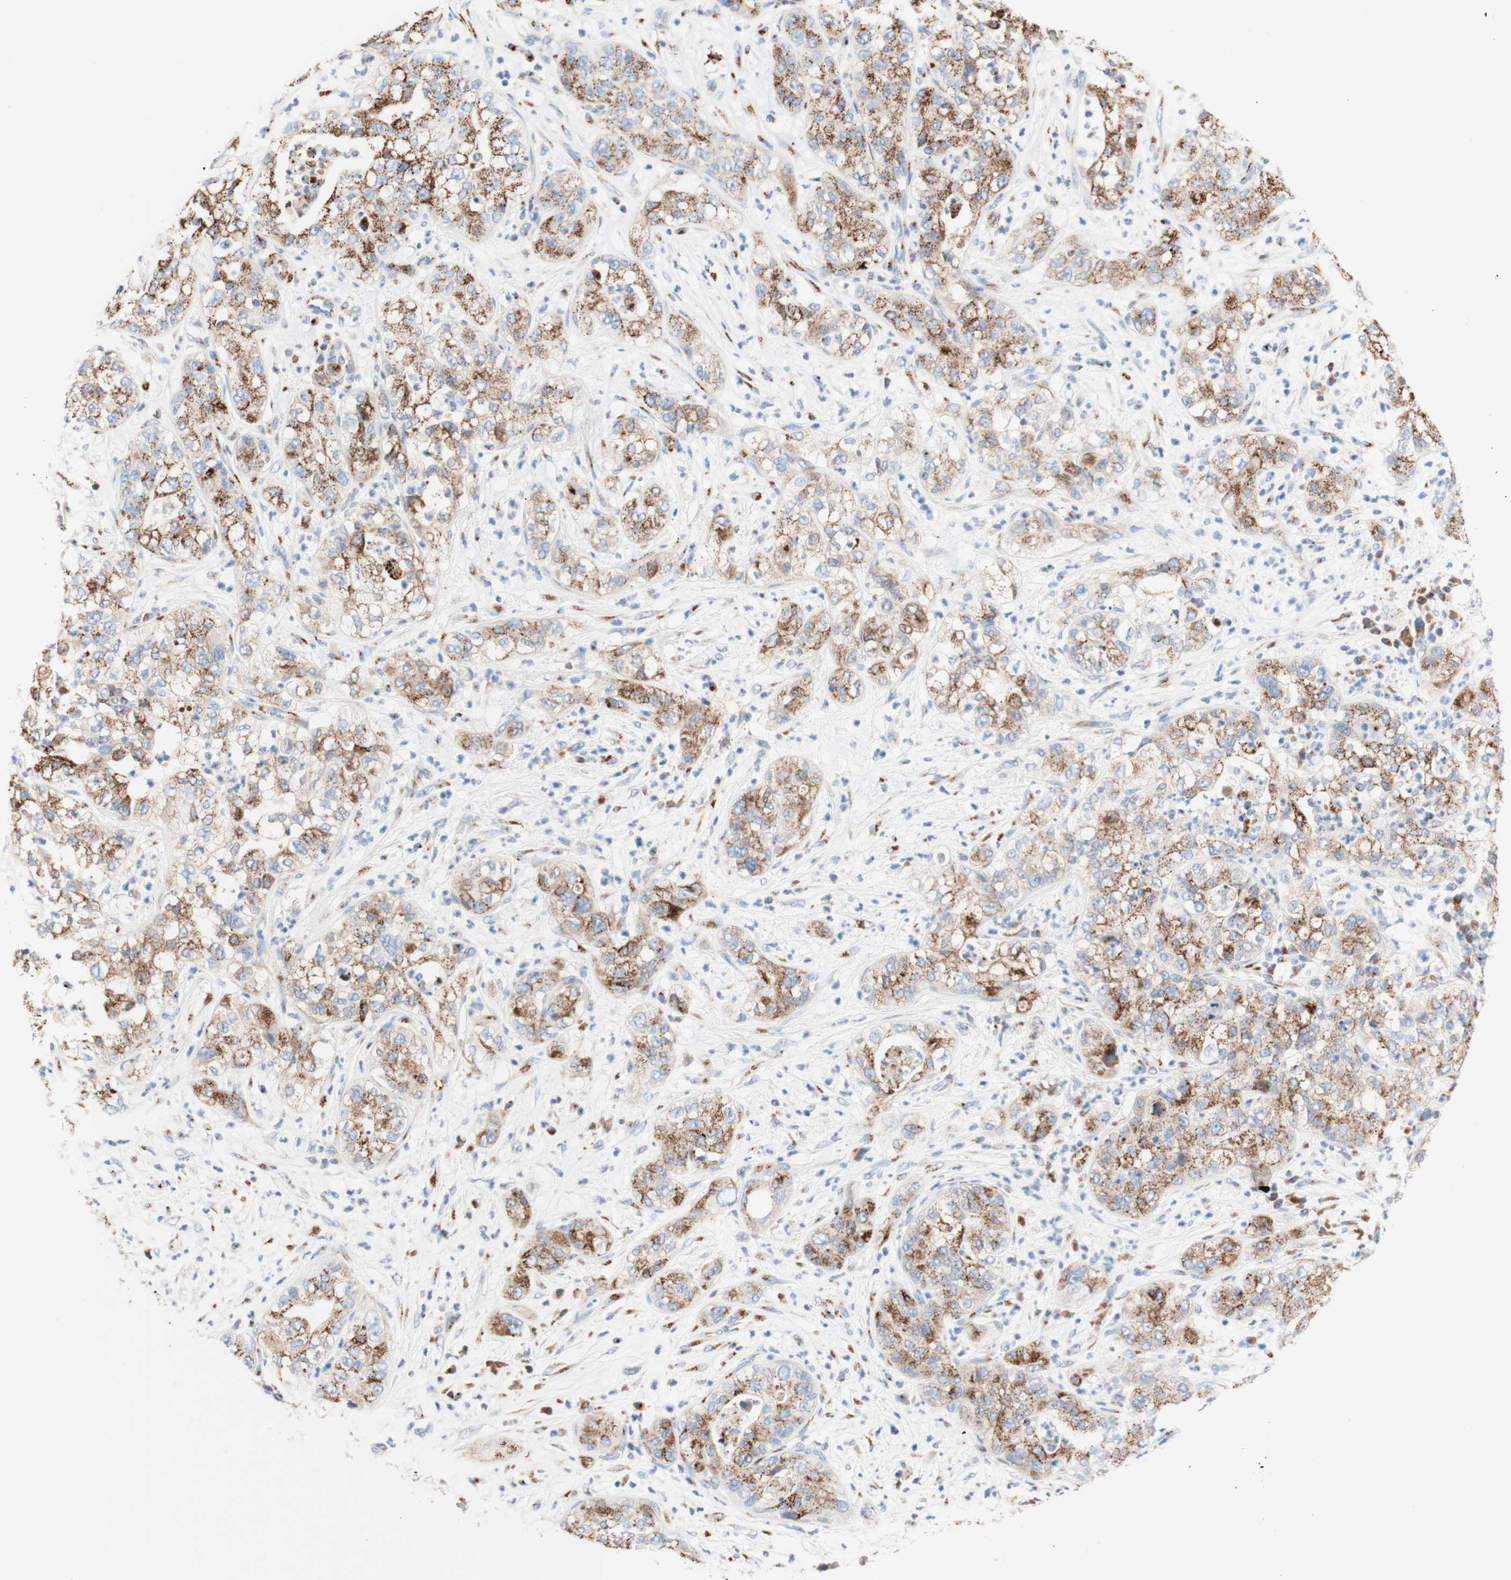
{"staining": {"intensity": "moderate", "quantity": "25%-75%", "location": "cytoplasmic/membranous"}, "tissue": "pancreatic cancer", "cell_type": "Tumor cells", "image_type": "cancer", "snomed": [{"axis": "morphology", "description": "Adenocarcinoma, NOS"}, {"axis": "topography", "description": "Pancreas"}], "caption": "Immunohistochemical staining of adenocarcinoma (pancreatic) shows moderate cytoplasmic/membranous protein expression in approximately 25%-75% of tumor cells.", "gene": "GALNT2", "patient": {"sex": "female", "age": 78}}